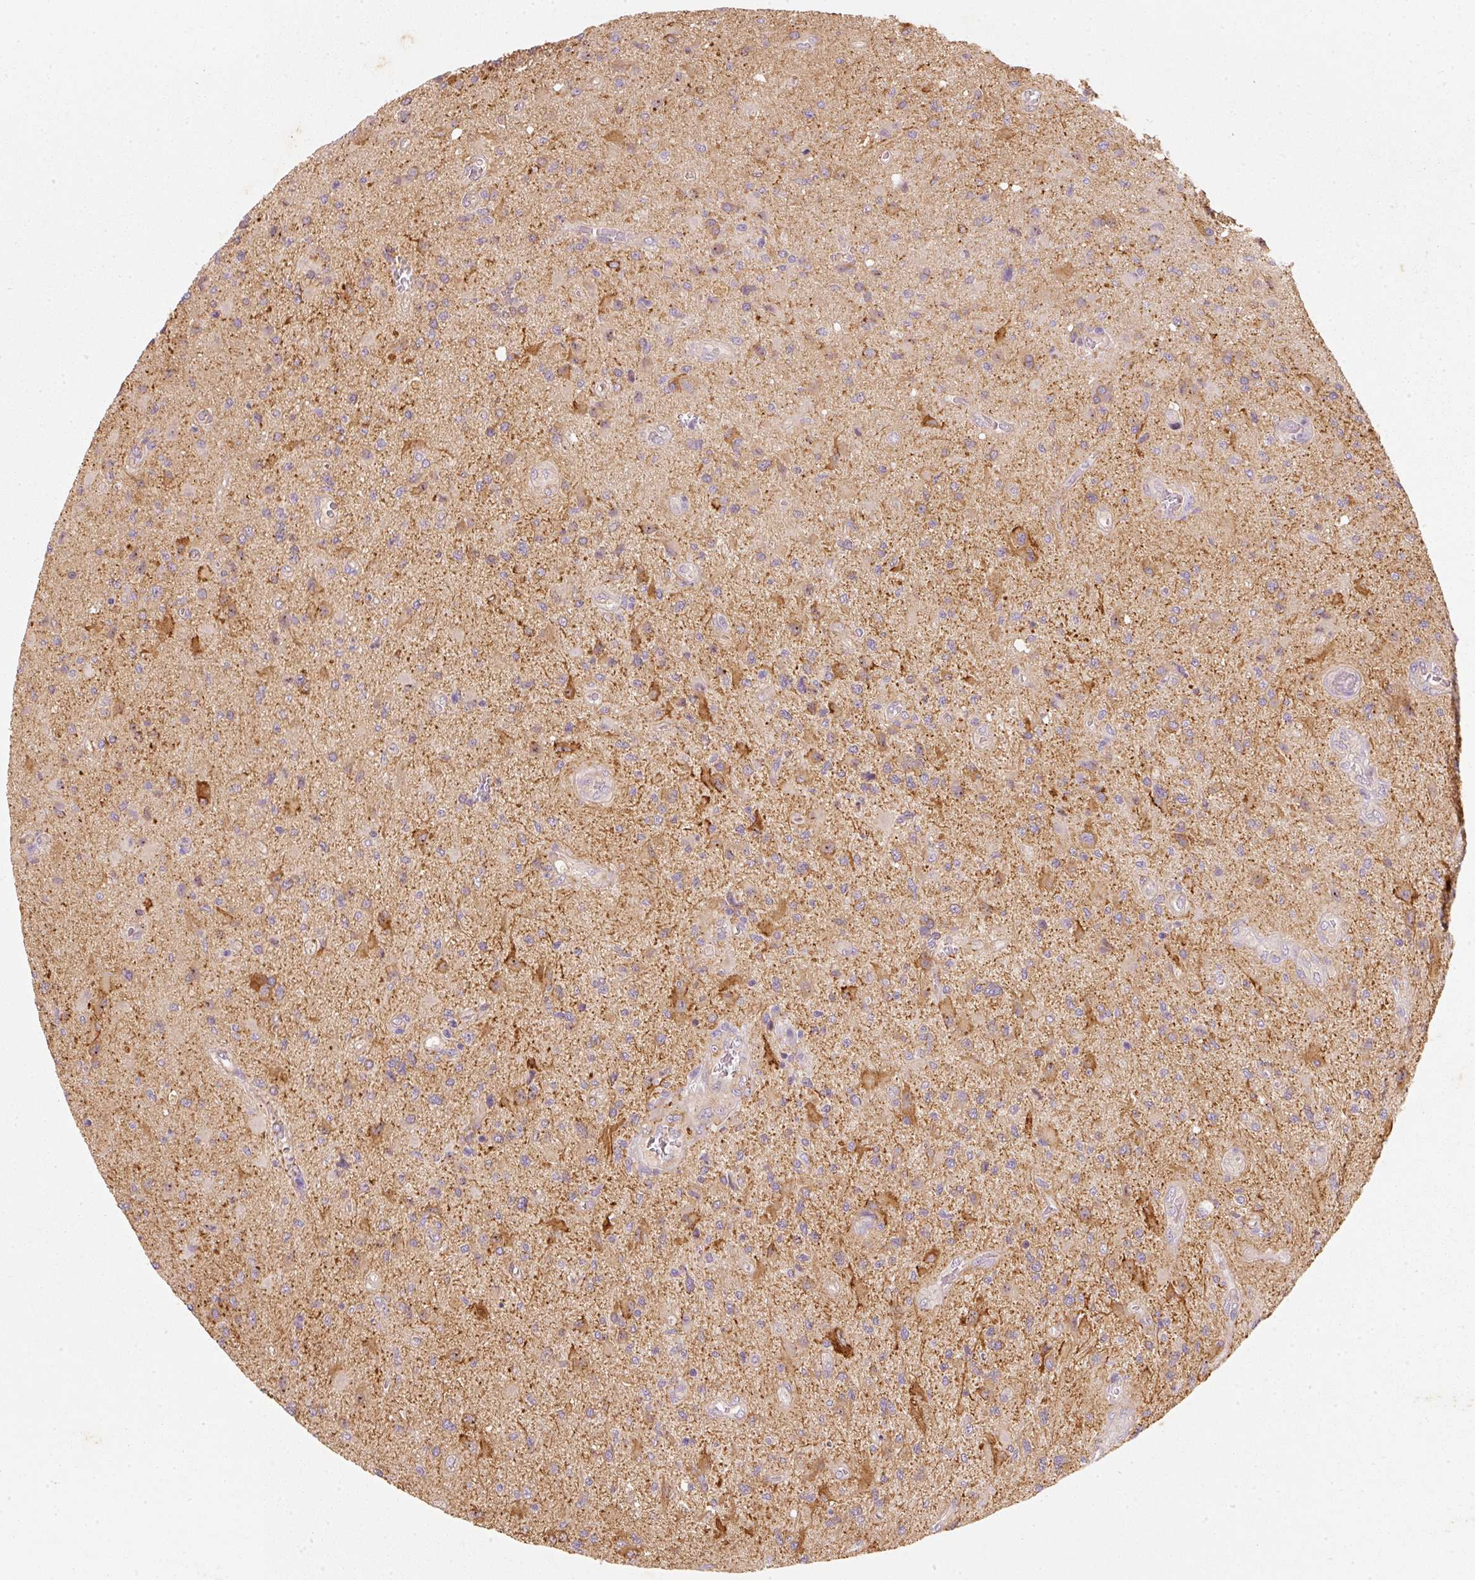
{"staining": {"intensity": "moderate", "quantity": "<25%", "location": "cytoplasmic/membranous"}, "tissue": "glioma", "cell_type": "Tumor cells", "image_type": "cancer", "snomed": [{"axis": "morphology", "description": "Glioma, malignant, High grade"}, {"axis": "topography", "description": "Brain"}], "caption": "Glioma was stained to show a protein in brown. There is low levels of moderate cytoplasmic/membranous expression in approximately <25% of tumor cells.", "gene": "RGL2", "patient": {"sex": "male", "age": 67}}